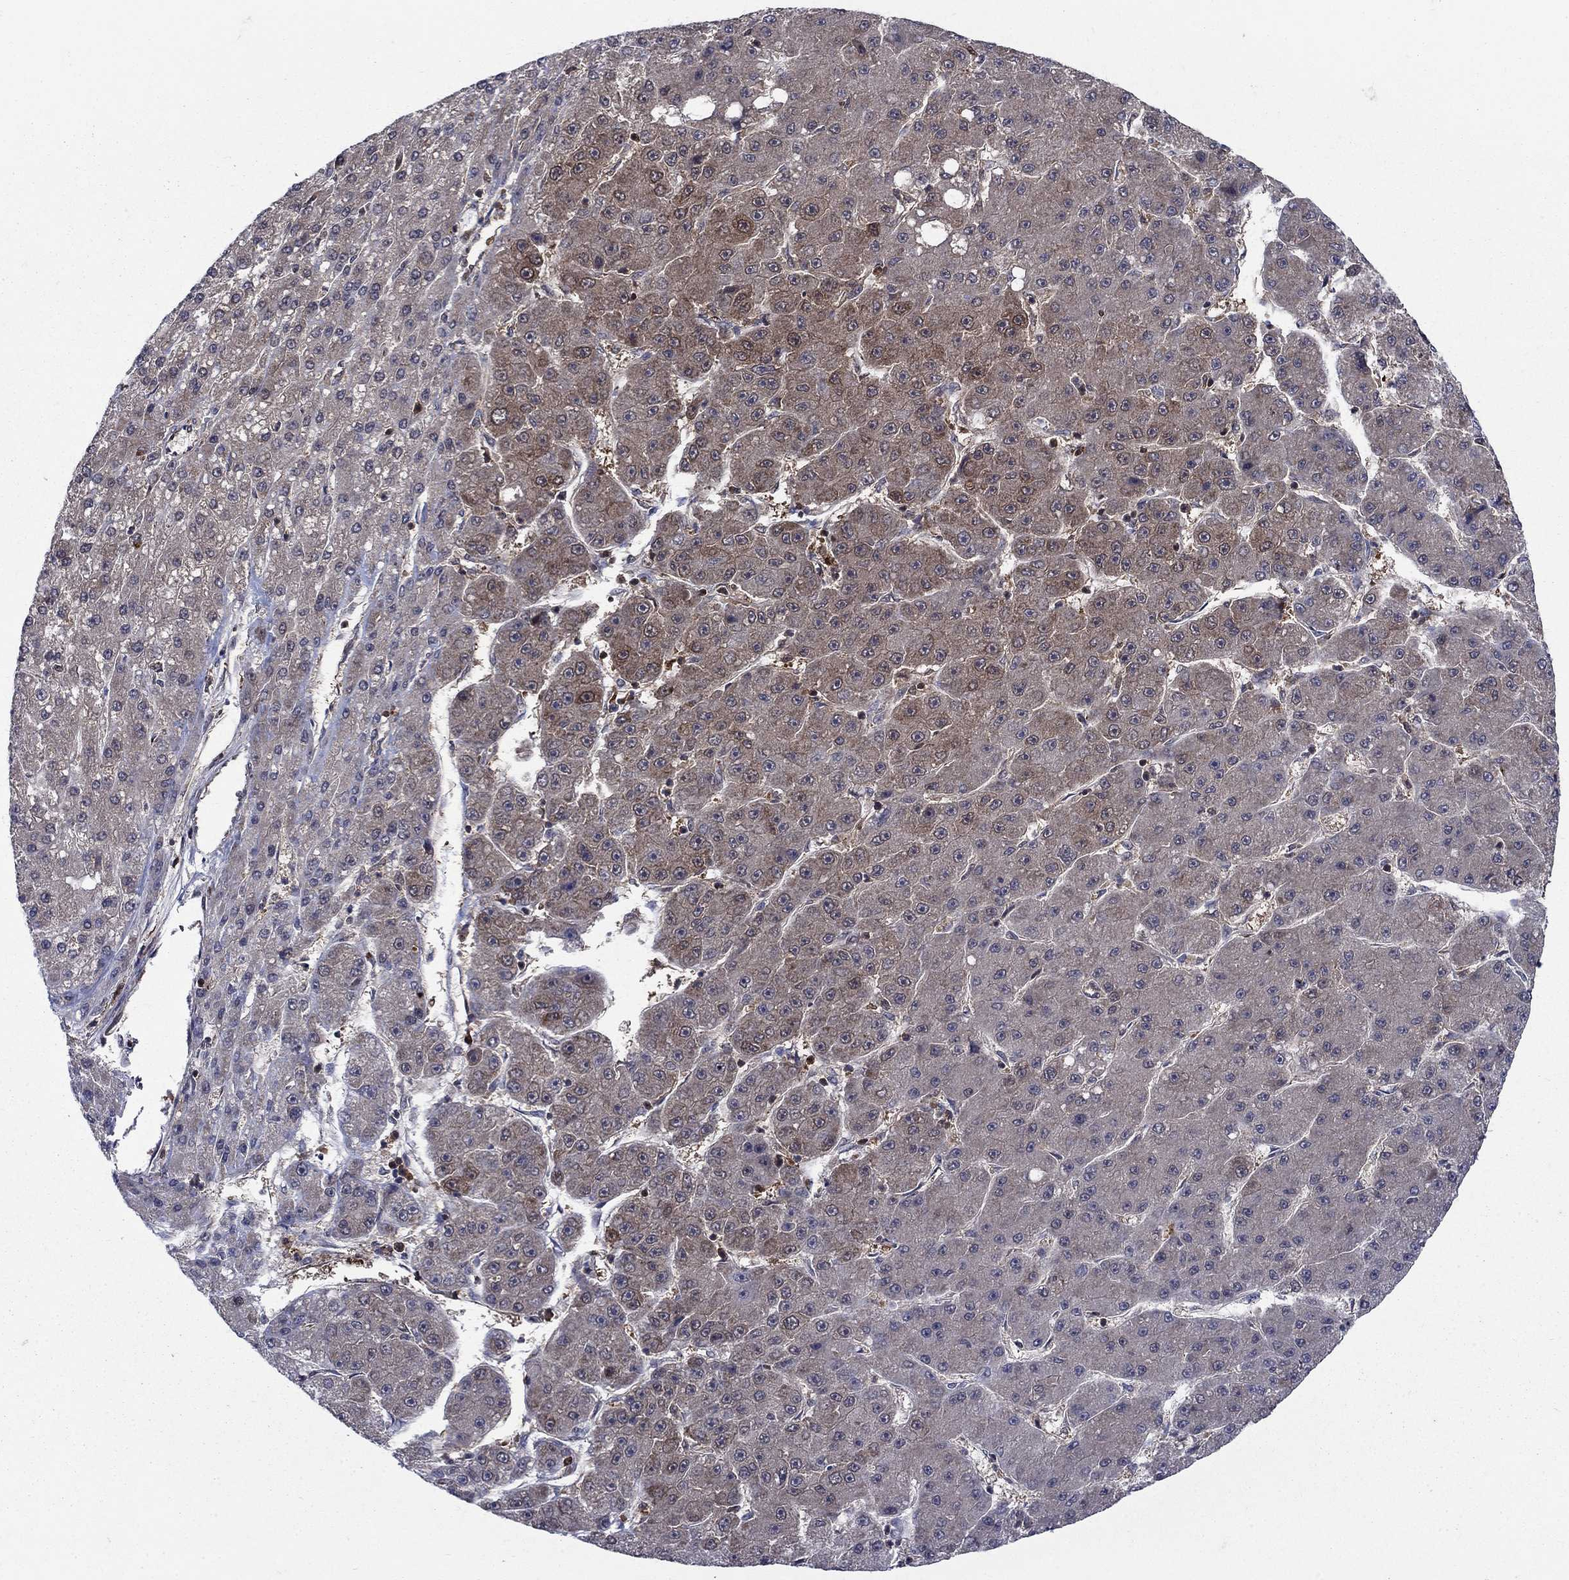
{"staining": {"intensity": "weak", "quantity": "<25%", "location": "cytoplasmic/membranous"}, "tissue": "liver cancer", "cell_type": "Tumor cells", "image_type": "cancer", "snomed": [{"axis": "morphology", "description": "Carcinoma, Hepatocellular, NOS"}, {"axis": "topography", "description": "Liver"}], "caption": "Immunohistochemistry (IHC) image of neoplastic tissue: liver cancer stained with DAB reveals no significant protein expression in tumor cells.", "gene": "CACYBP", "patient": {"sex": "male", "age": 67}}